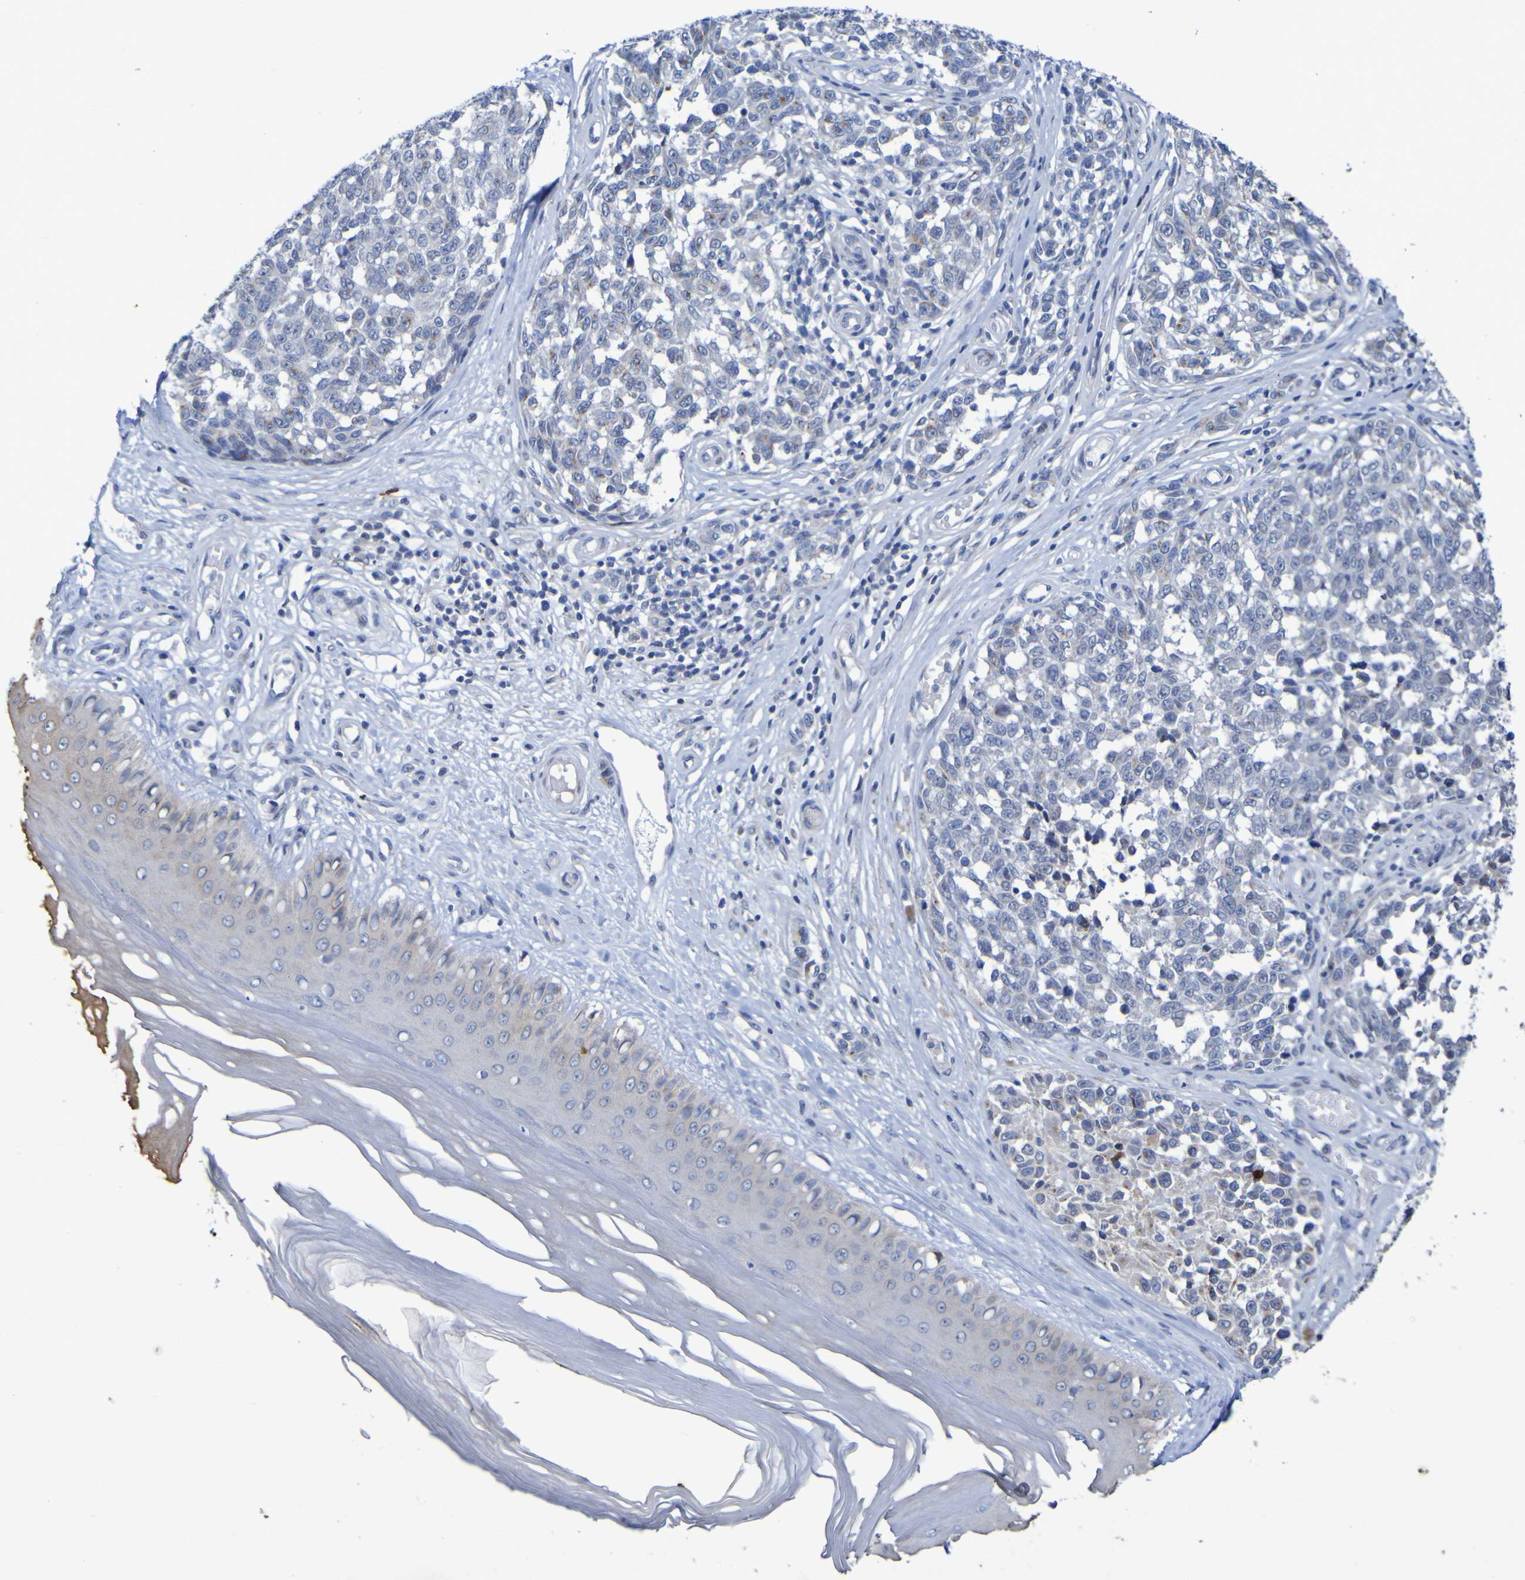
{"staining": {"intensity": "negative", "quantity": "none", "location": "none"}, "tissue": "melanoma", "cell_type": "Tumor cells", "image_type": "cancer", "snomed": [{"axis": "morphology", "description": "Malignant melanoma, NOS"}, {"axis": "topography", "description": "Skin"}], "caption": "High power microscopy histopathology image of an immunohistochemistry image of malignant melanoma, revealing no significant expression in tumor cells.", "gene": "C11orf24", "patient": {"sex": "female", "age": 64}}